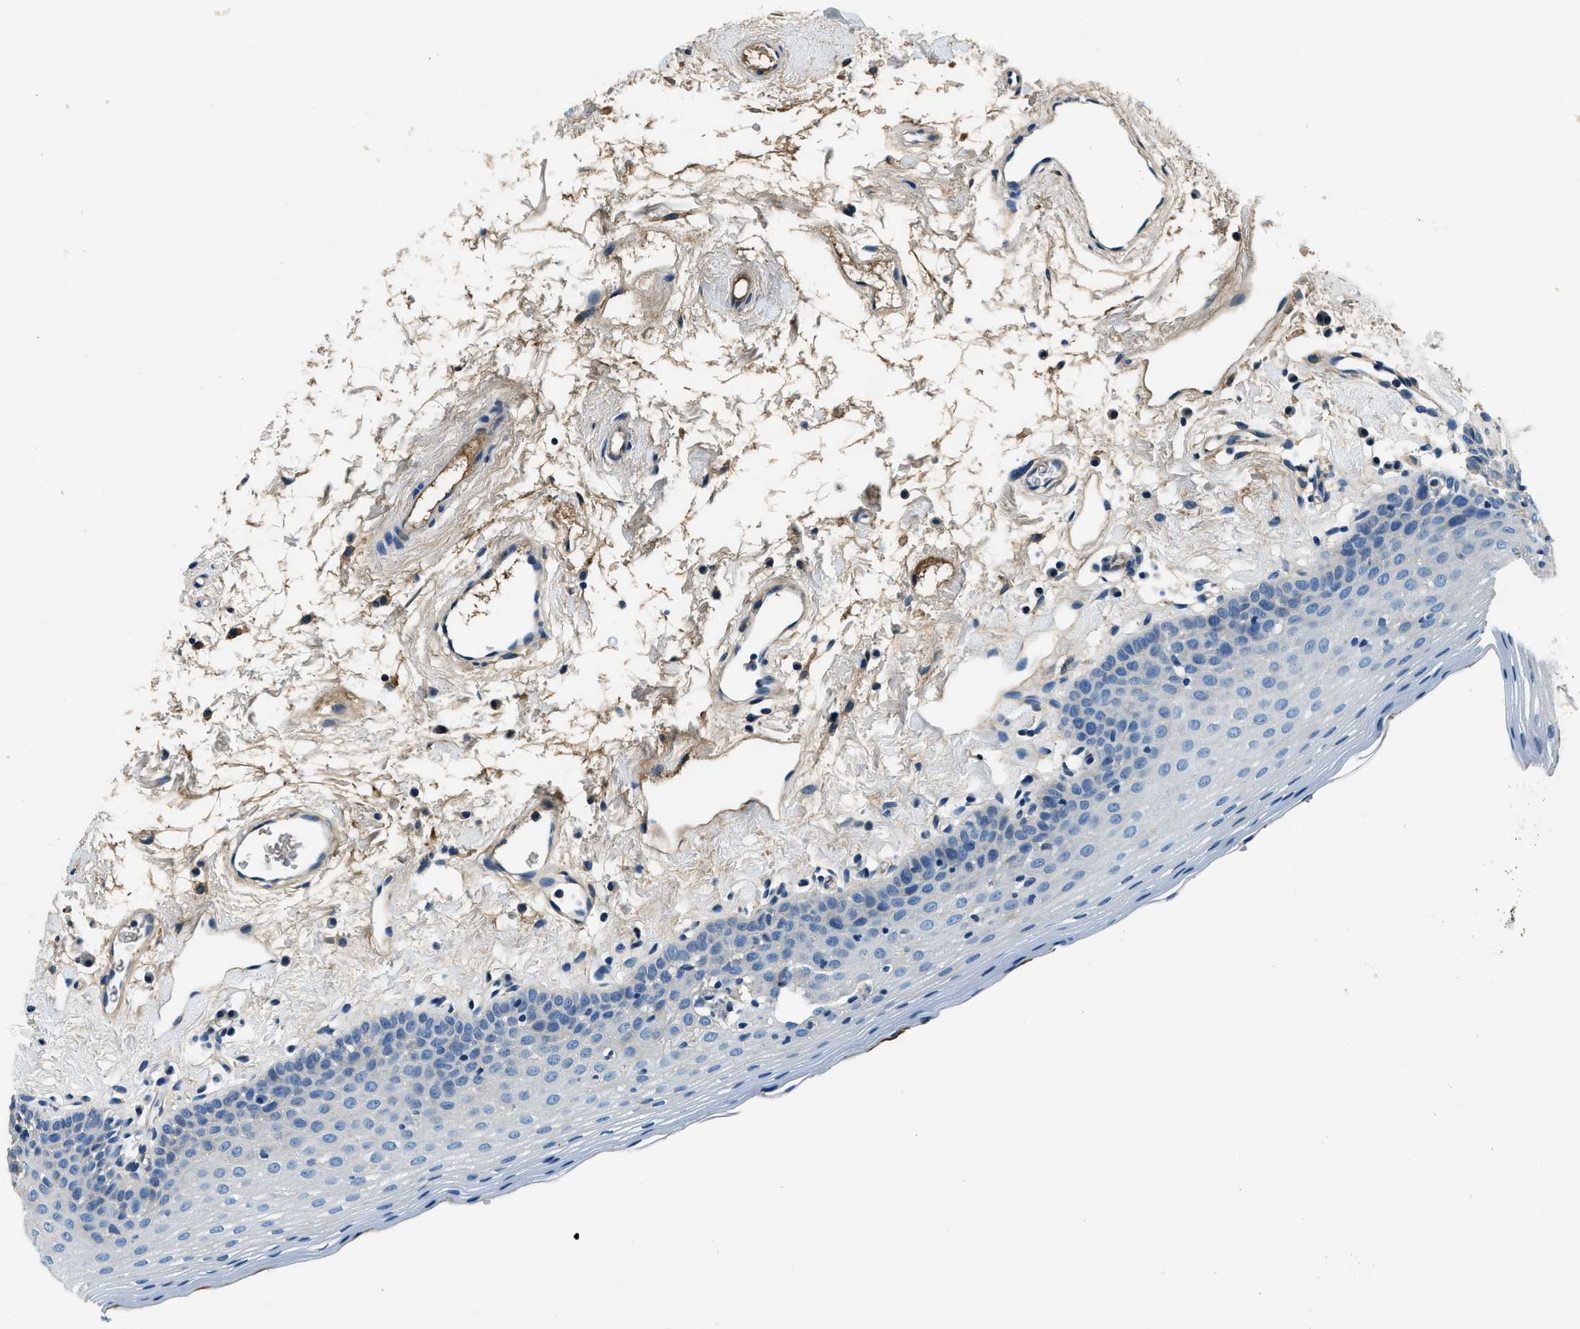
{"staining": {"intensity": "negative", "quantity": "none", "location": "none"}, "tissue": "oral mucosa", "cell_type": "Squamous epithelial cells", "image_type": "normal", "snomed": [{"axis": "morphology", "description": "Normal tissue, NOS"}, {"axis": "topography", "description": "Oral tissue"}], "caption": "This is a micrograph of immunohistochemistry (IHC) staining of unremarkable oral mucosa, which shows no positivity in squamous epithelial cells. (Immunohistochemistry, brightfield microscopy, high magnification).", "gene": "TMEM186", "patient": {"sex": "male", "age": 66}}